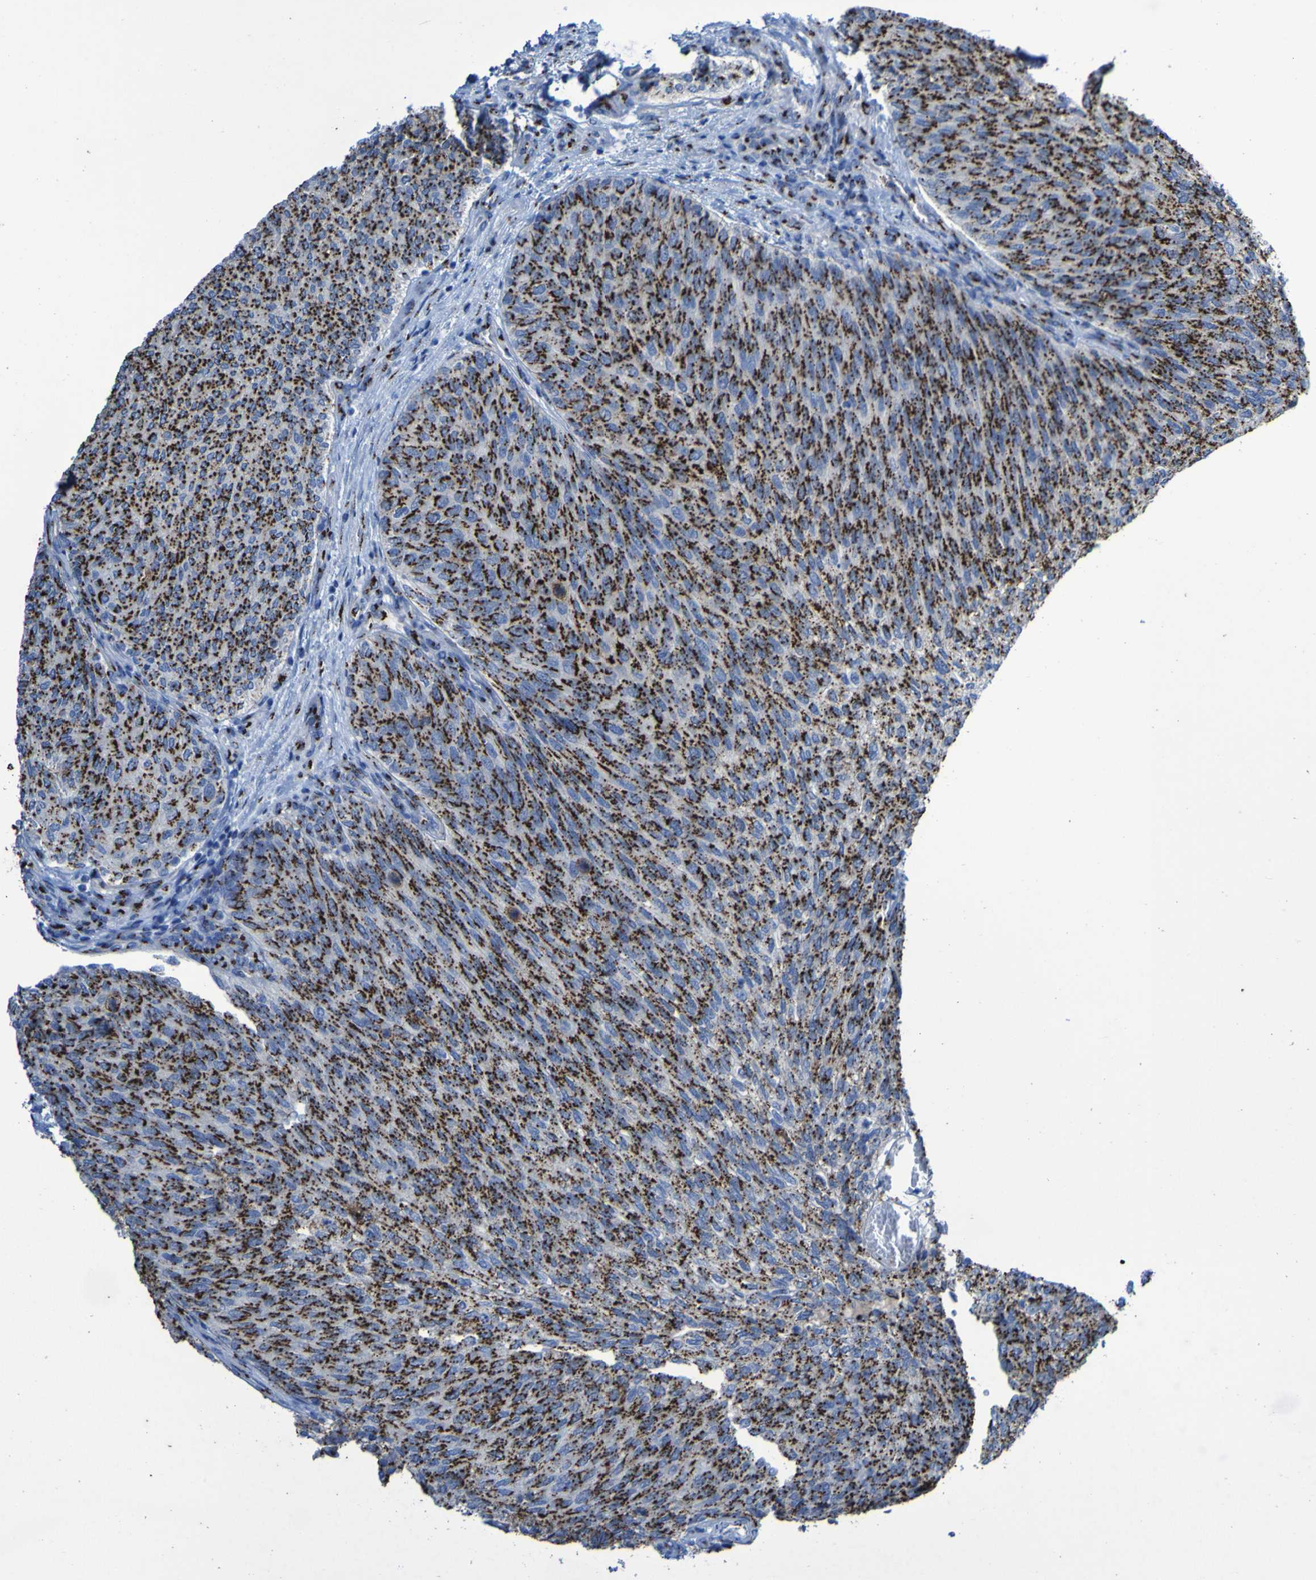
{"staining": {"intensity": "strong", "quantity": ">75%", "location": "cytoplasmic/membranous"}, "tissue": "urothelial cancer", "cell_type": "Tumor cells", "image_type": "cancer", "snomed": [{"axis": "morphology", "description": "Urothelial carcinoma, Low grade"}, {"axis": "topography", "description": "Urinary bladder"}], "caption": "Strong cytoplasmic/membranous staining is identified in about >75% of tumor cells in urothelial cancer.", "gene": "GOLM1", "patient": {"sex": "female", "age": 79}}